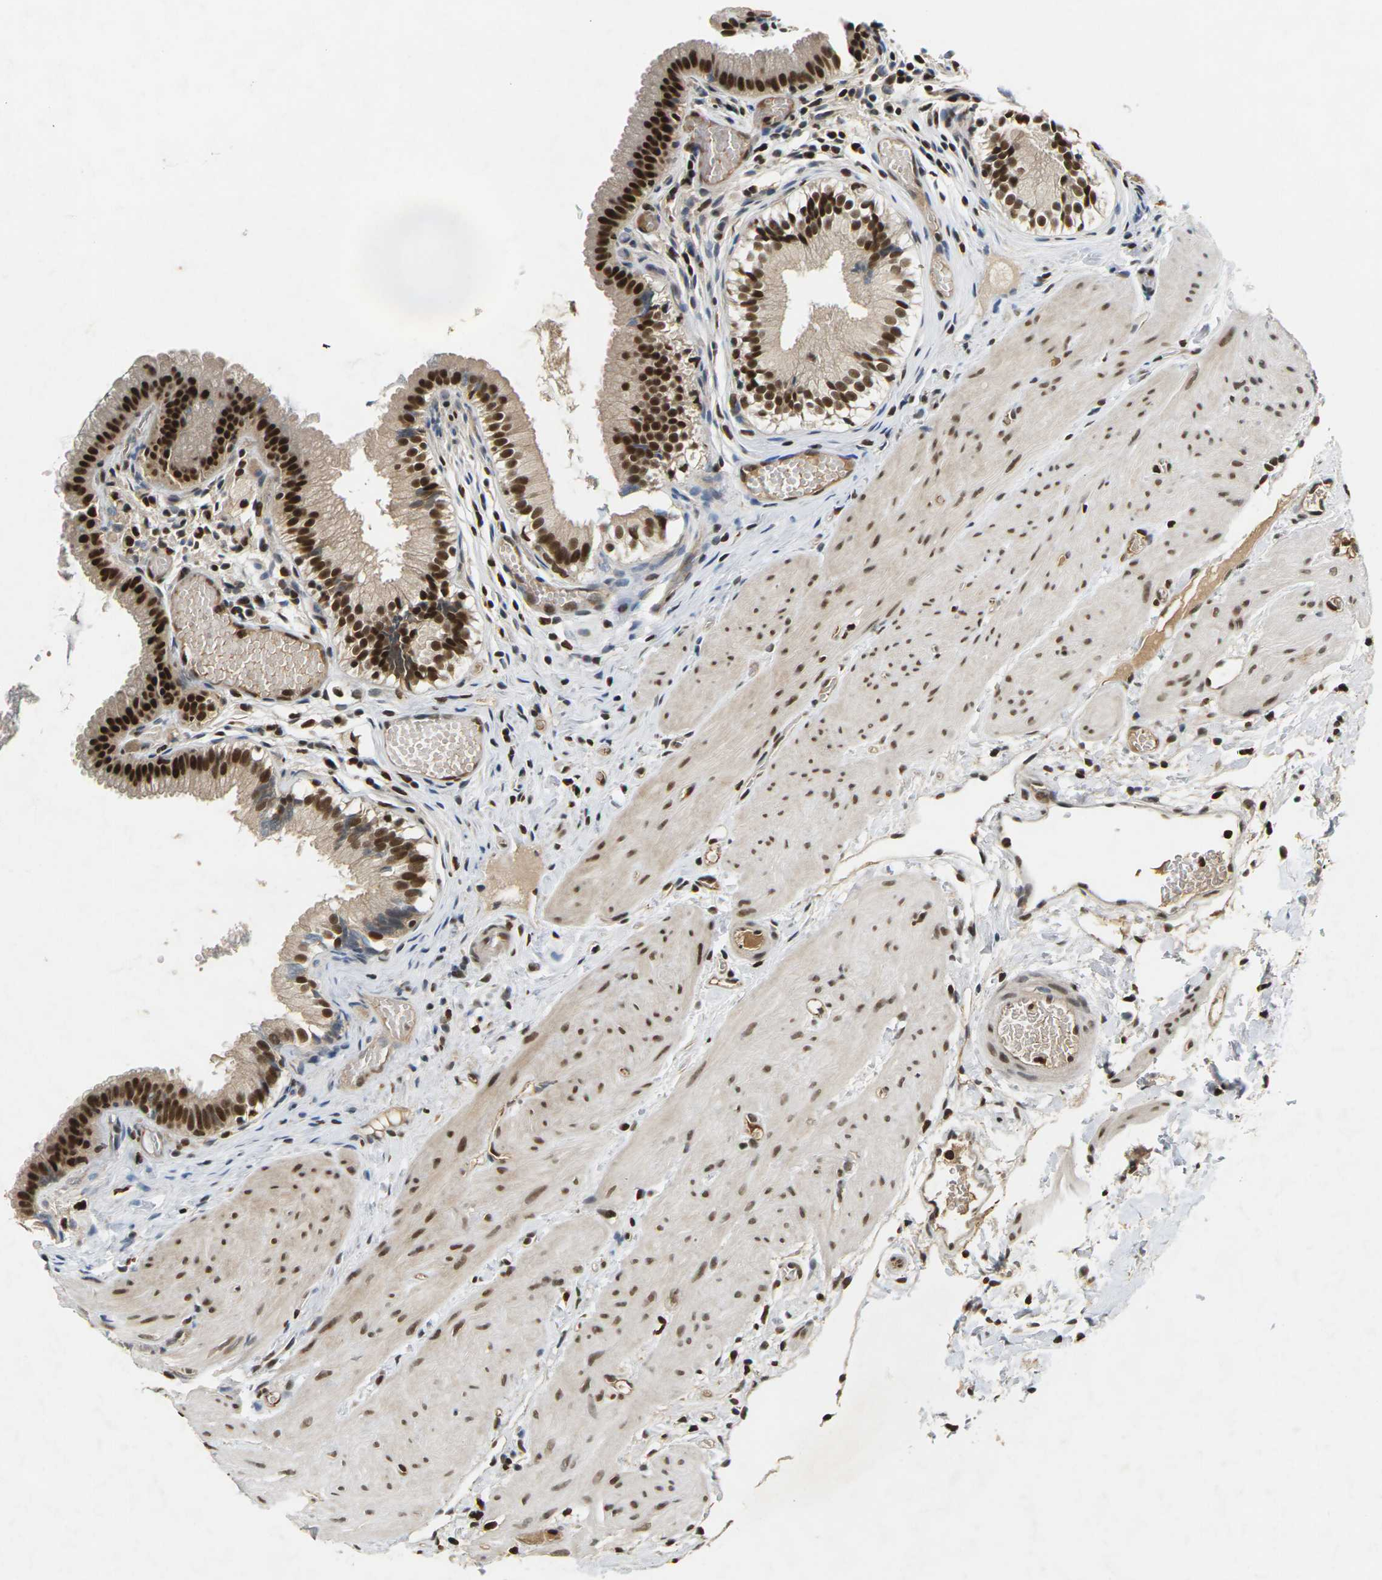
{"staining": {"intensity": "strong", "quantity": ">75%", "location": "nuclear"}, "tissue": "gallbladder", "cell_type": "Glandular cells", "image_type": "normal", "snomed": [{"axis": "morphology", "description": "Normal tissue, NOS"}, {"axis": "topography", "description": "Gallbladder"}], "caption": "IHC (DAB) staining of normal gallbladder shows strong nuclear protein positivity in about >75% of glandular cells.", "gene": "NELFA", "patient": {"sex": "female", "age": 26}}